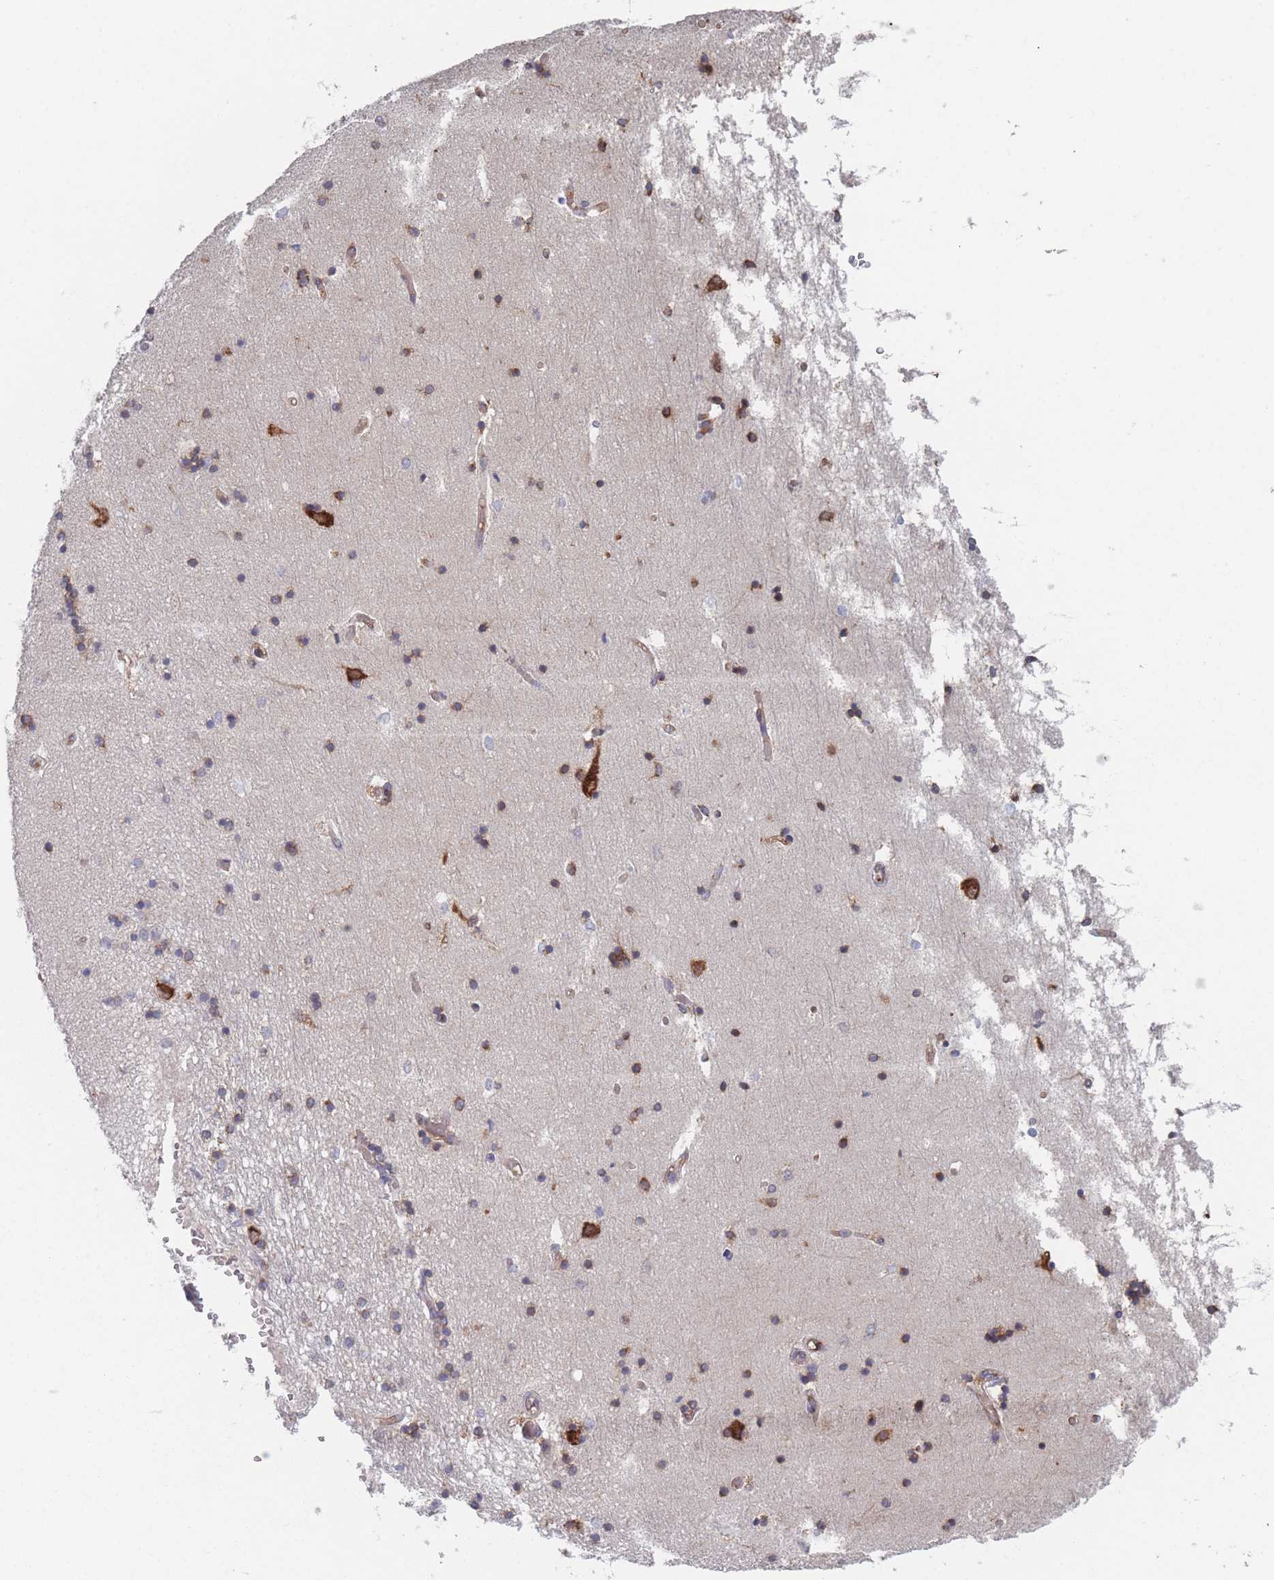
{"staining": {"intensity": "moderate", "quantity": "25%-75%", "location": "cytoplasmic/membranous"}, "tissue": "hippocampus", "cell_type": "Glial cells", "image_type": "normal", "snomed": [{"axis": "morphology", "description": "Normal tissue, NOS"}, {"axis": "topography", "description": "Hippocampus"}], "caption": "The photomicrograph exhibits immunohistochemical staining of normal hippocampus. There is moderate cytoplasmic/membranous staining is appreciated in approximately 25%-75% of glial cells.", "gene": "EEF1B2", "patient": {"sex": "male", "age": 45}}